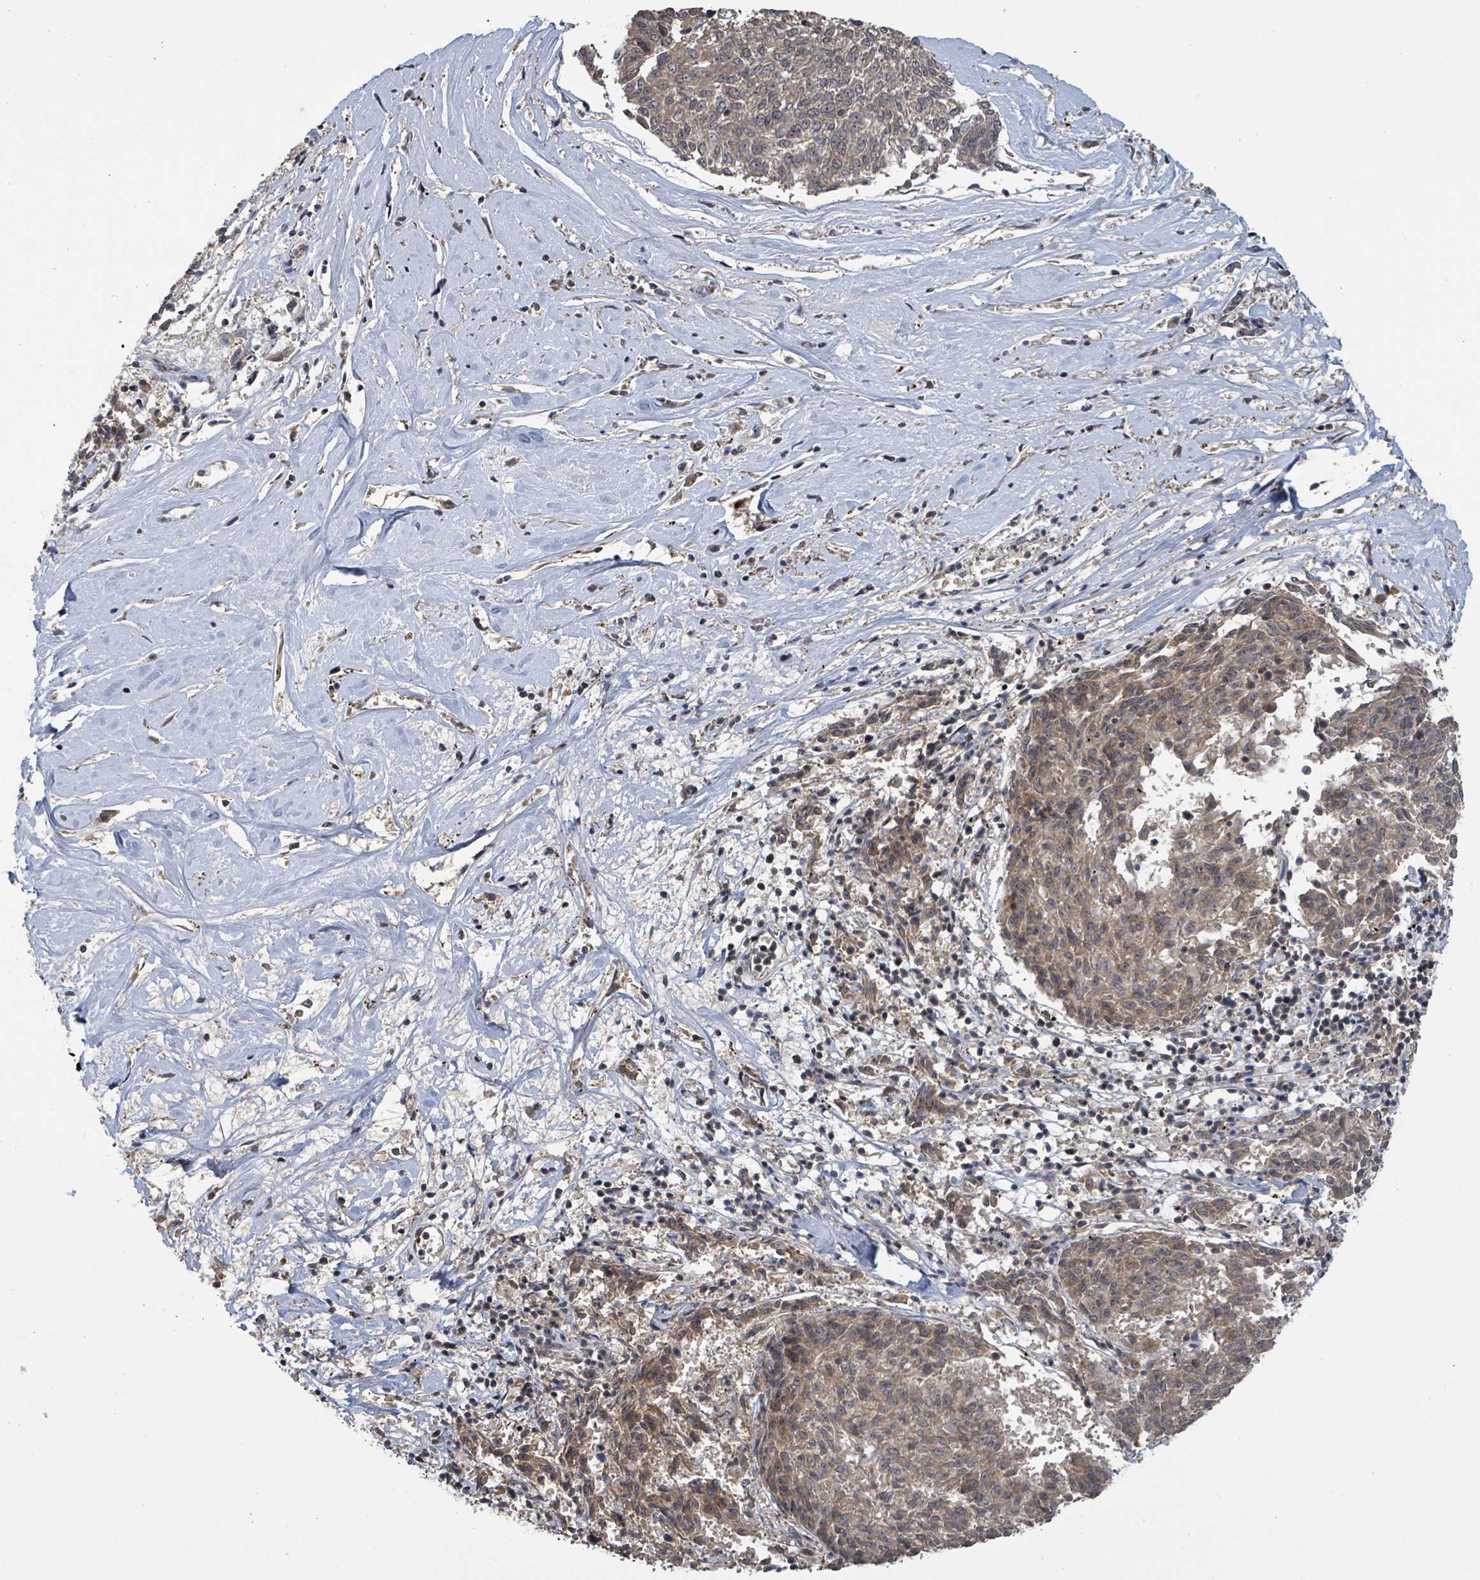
{"staining": {"intensity": "moderate", "quantity": "<25%", "location": "cytoplasmic/membranous,nuclear"}, "tissue": "melanoma", "cell_type": "Tumor cells", "image_type": "cancer", "snomed": [{"axis": "morphology", "description": "Malignant melanoma, NOS"}, {"axis": "topography", "description": "Skin"}], "caption": "DAB (3,3'-diaminobenzidine) immunohistochemical staining of melanoma exhibits moderate cytoplasmic/membranous and nuclear protein staining in about <25% of tumor cells. The protein is stained brown, and the nuclei are stained in blue (DAB (3,3'-diaminobenzidine) IHC with brightfield microscopy, high magnification).", "gene": "ZBTB14", "patient": {"sex": "female", "age": 72}}